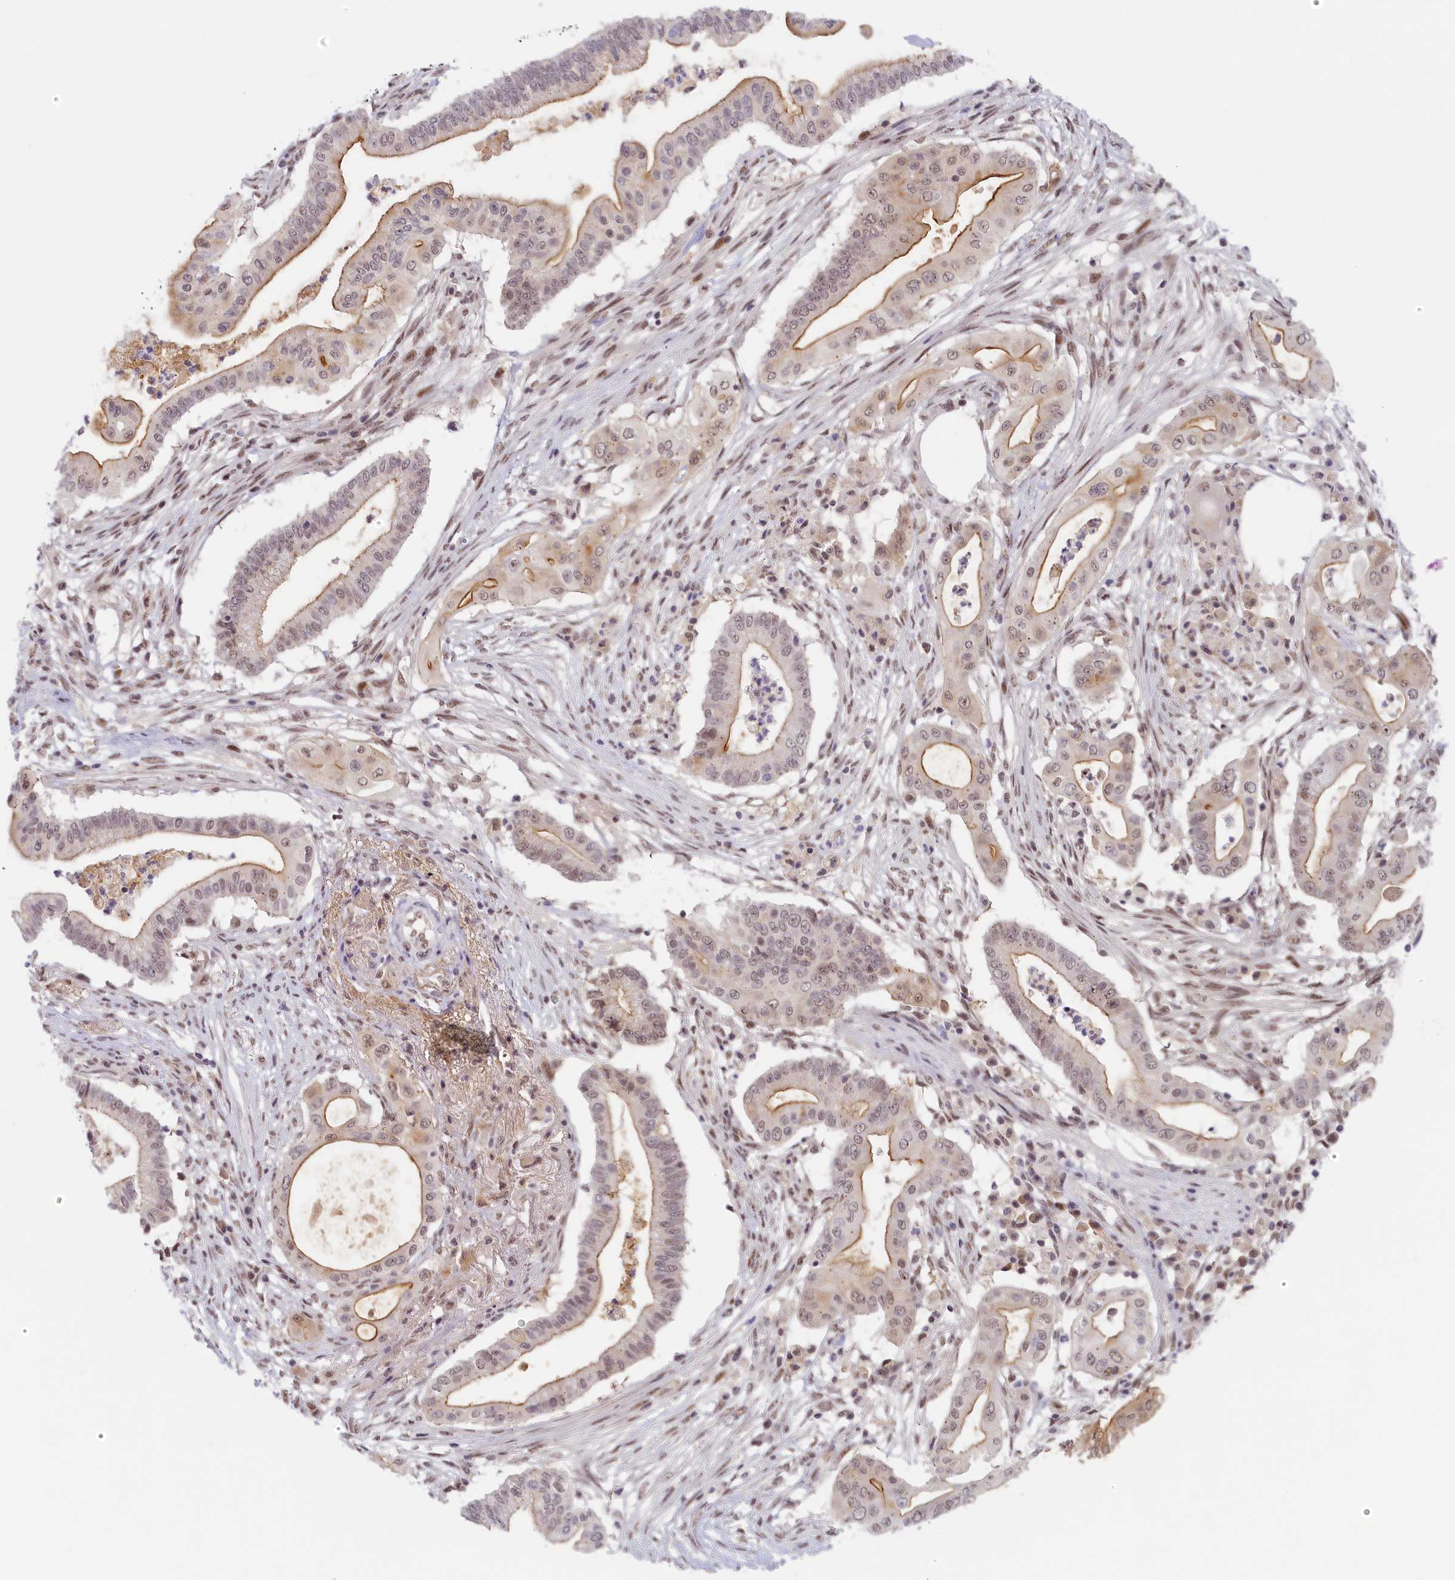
{"staining": {"intensity": "moderate", "quantity": "25%-75%", "location": "cytoplasmic/membranous,nuclear"}, "tissue": "pancreatic cancer", "cell_type": "Tumor cells", "image_type": "cancer", "snomed": [{"axis": "morphology", "description": "Adenocarcinoma, NOS"}, {"axis": "topography", "description": "Pancreas"}], "caption": "IHC (DAB) staining of human adenocarcinoma (pancreatic) displays moderate cytoplasmic/membranous and nuclear protein expression in about 25%-75% of tumor cells.", "gene": "SEC31B", "patient": {"sex": "male", "age": 68}}